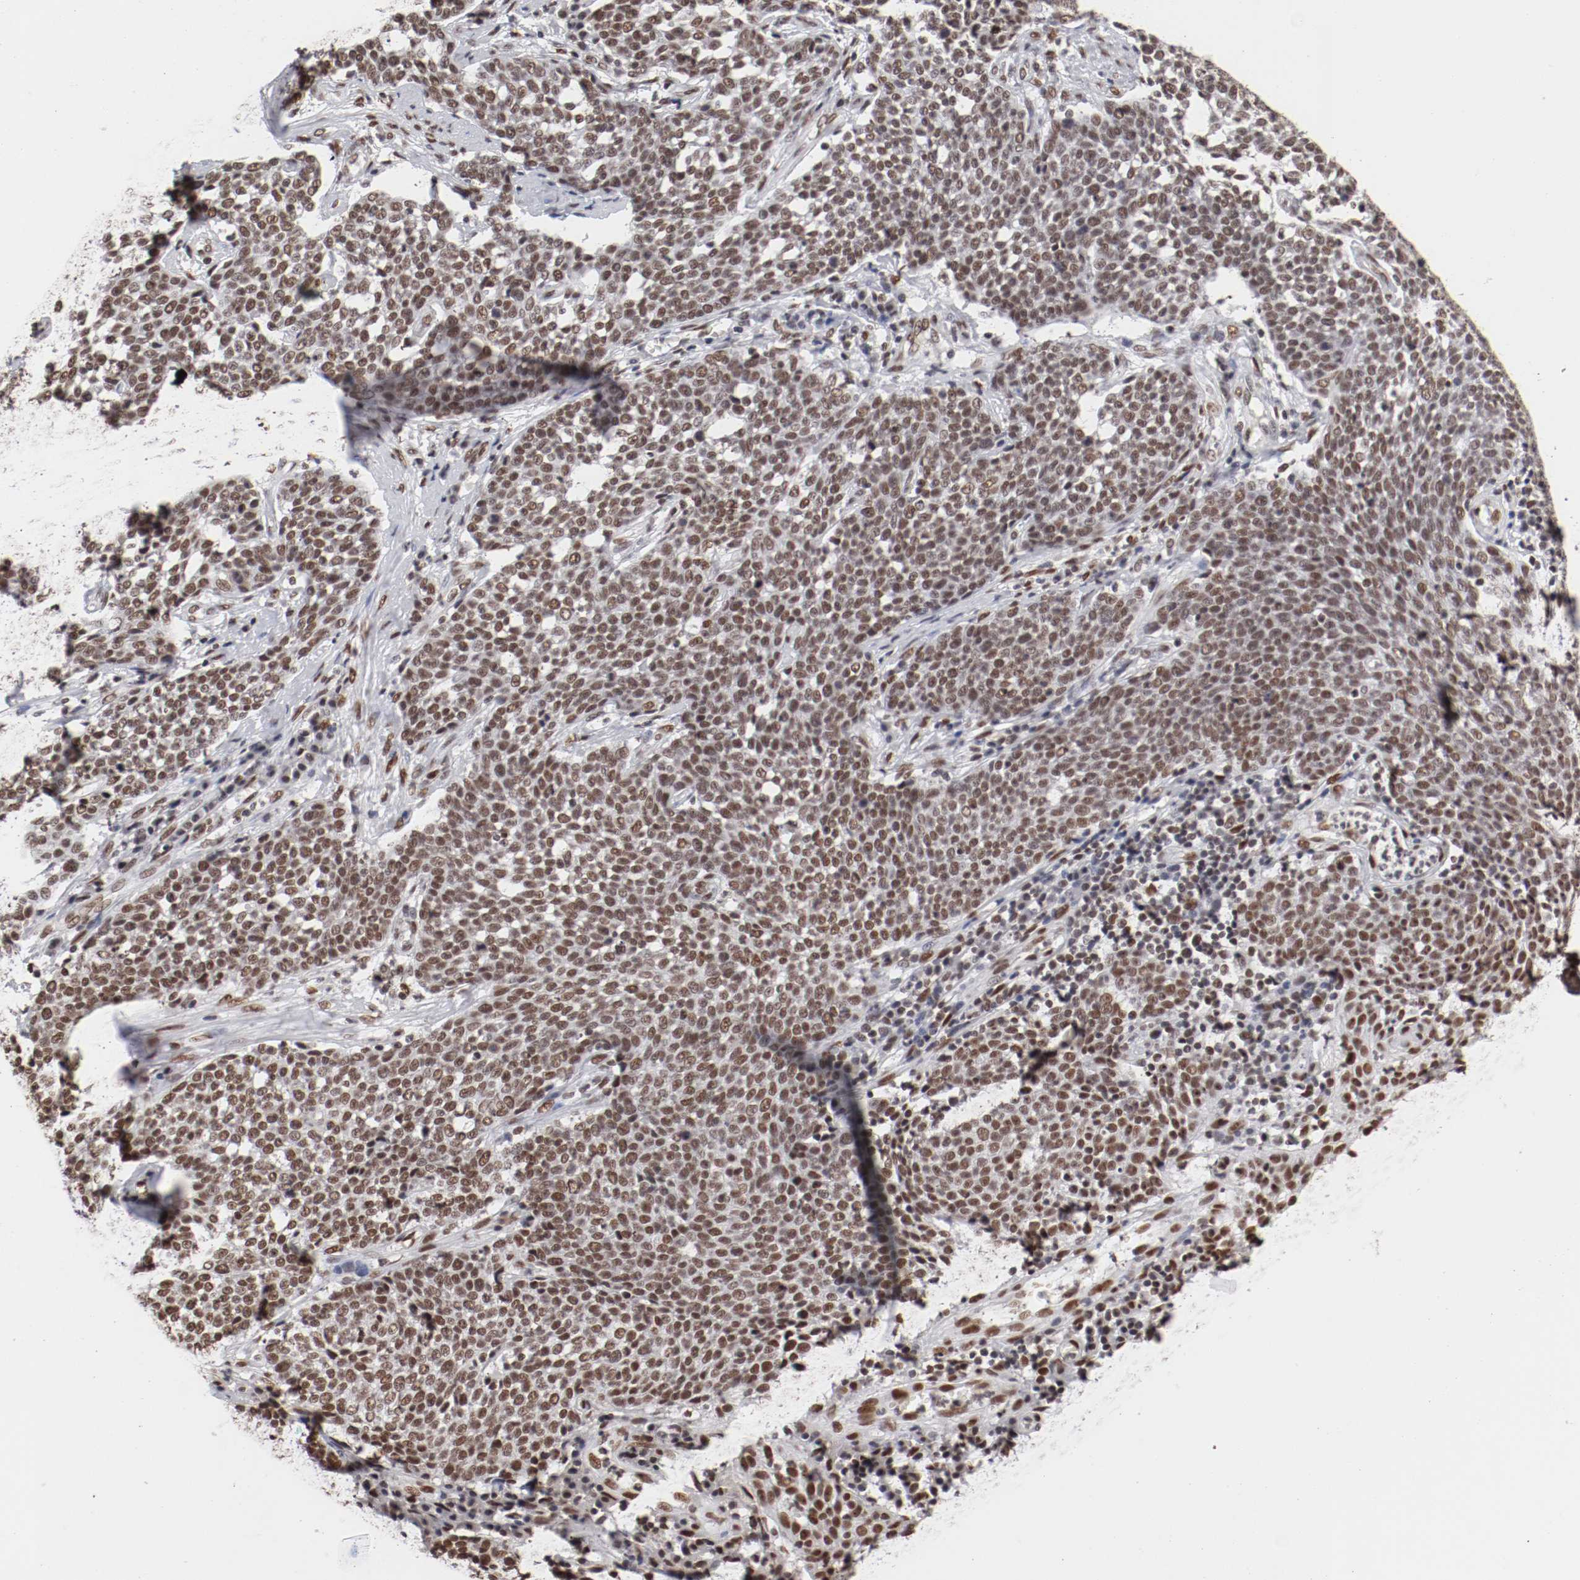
{"staining": {"intensity": "moderate", "quantity": ">75%", "location": "nuclear"}, "tissue": "cervical cancer", "cell_type": "Tumor cells", "image_type": "cancer", "snomed": [{"axis": "morphology", "description": "Squamous cell carcinoma, NOS"}, {"axis": "topography", "description": "Cervix"}], "caption": "Tumor cells display medium levels of moderate nuclear expression in approximately >75% of cells in squamous cell carcinoma (cervical).", "gene": "TP53BP1", "patient": {"sex": "female", "age": 34}}